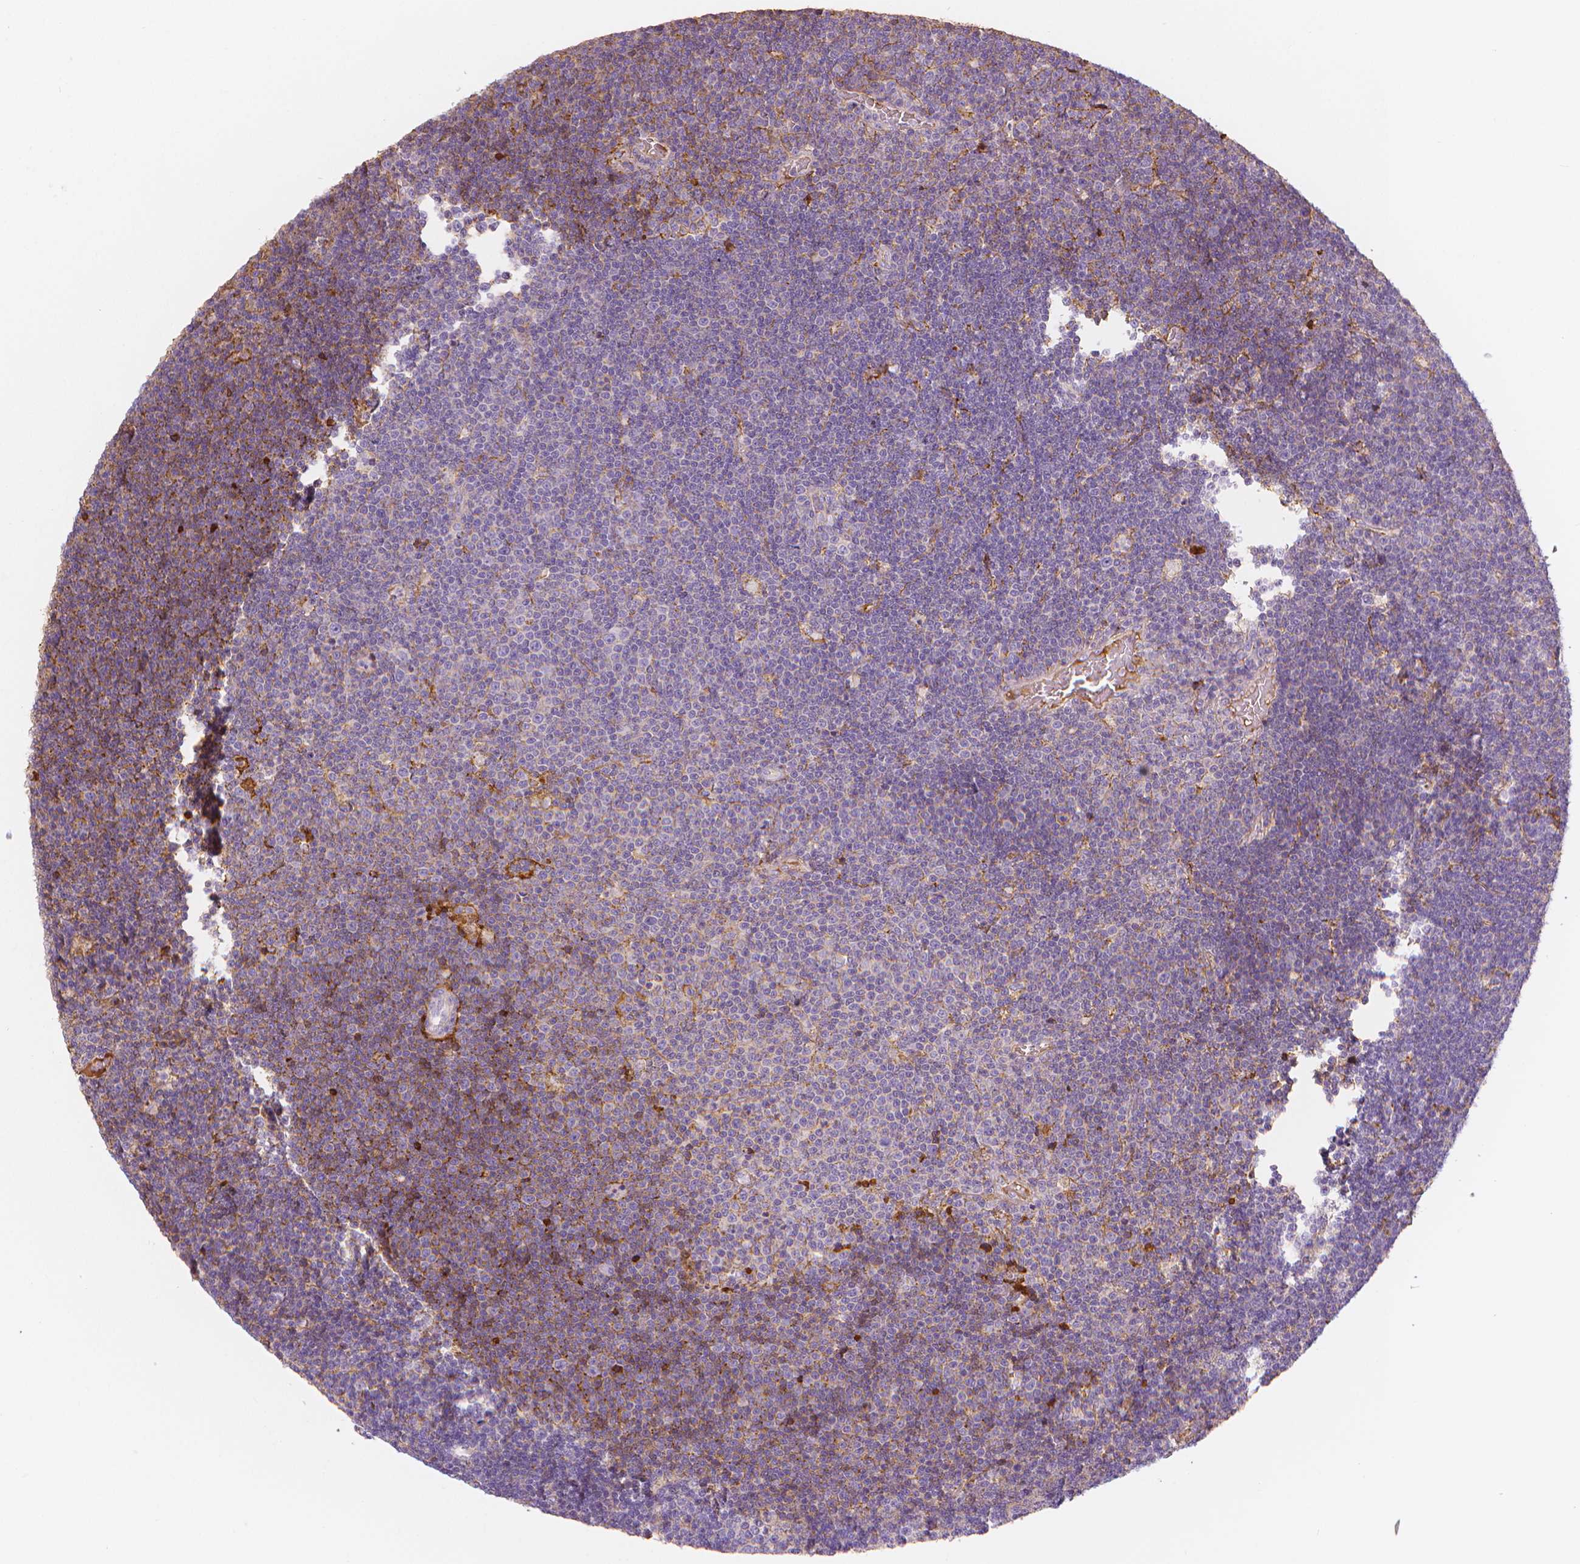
{"staining": {"intensity": "negative", "quantity": "none", "location": "none"}, "tissue": "lymphoma", "cell_type": "Tumor cells", "image_type": "cancer", "snomed": [{"axis": "morphology", "description": "Malignant lymphoma, non-Hodgkin's type, Low grade"}, {"axis": "topography", "description": "Brain"}], "caption": "High power microscopy image of an immunohistochemistry (IHC) histopathology image of malignant lymphoma, non-Hodgkin's type (low-grade), revealing no significant expression in tumor cells.", "gene": "APOA4", "patient": {"sex": "female", "age": 66}}